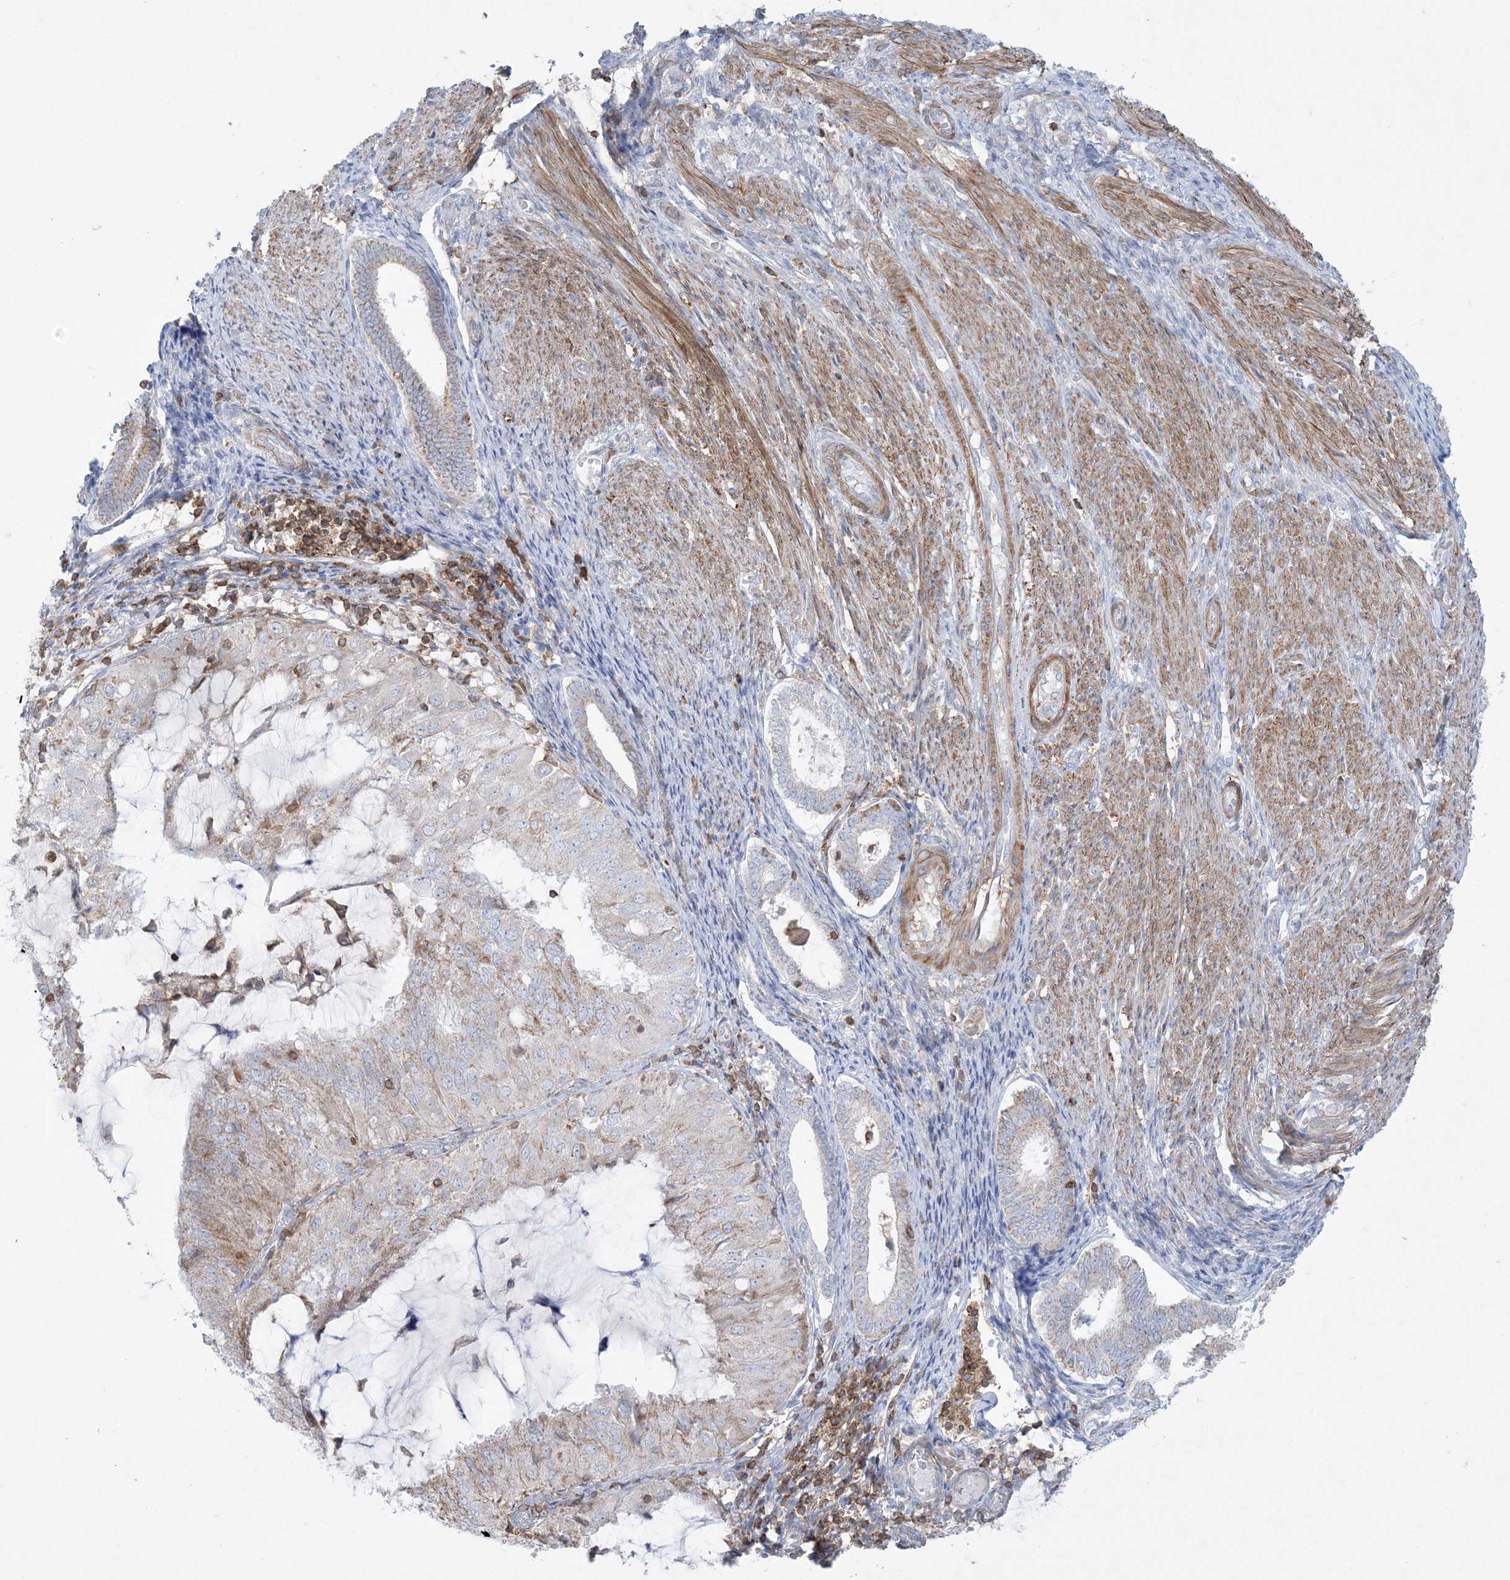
{"staining": {"intensity": "moderate", "quantity": "<25%", "location": "cytoplasmic/membranous"}, "tissue": "endometrial cancer", "cell_type": "Tumor cells", "image_type": "cancer", "snomed": [{"axis": "morphology", "description": "Adenocarcinoma, NOS"}, {"axis": "topography", "description": "Endometrium"}], "caption": "Protein analysis of endometrial cancer (adenocarcinoma) tissue displays moderate cytoplasmic/membranous expression in approximately <25% of tumor cells.", "gene": "ARHGAP30", "patient": {"sex": "female", "age": 81}}